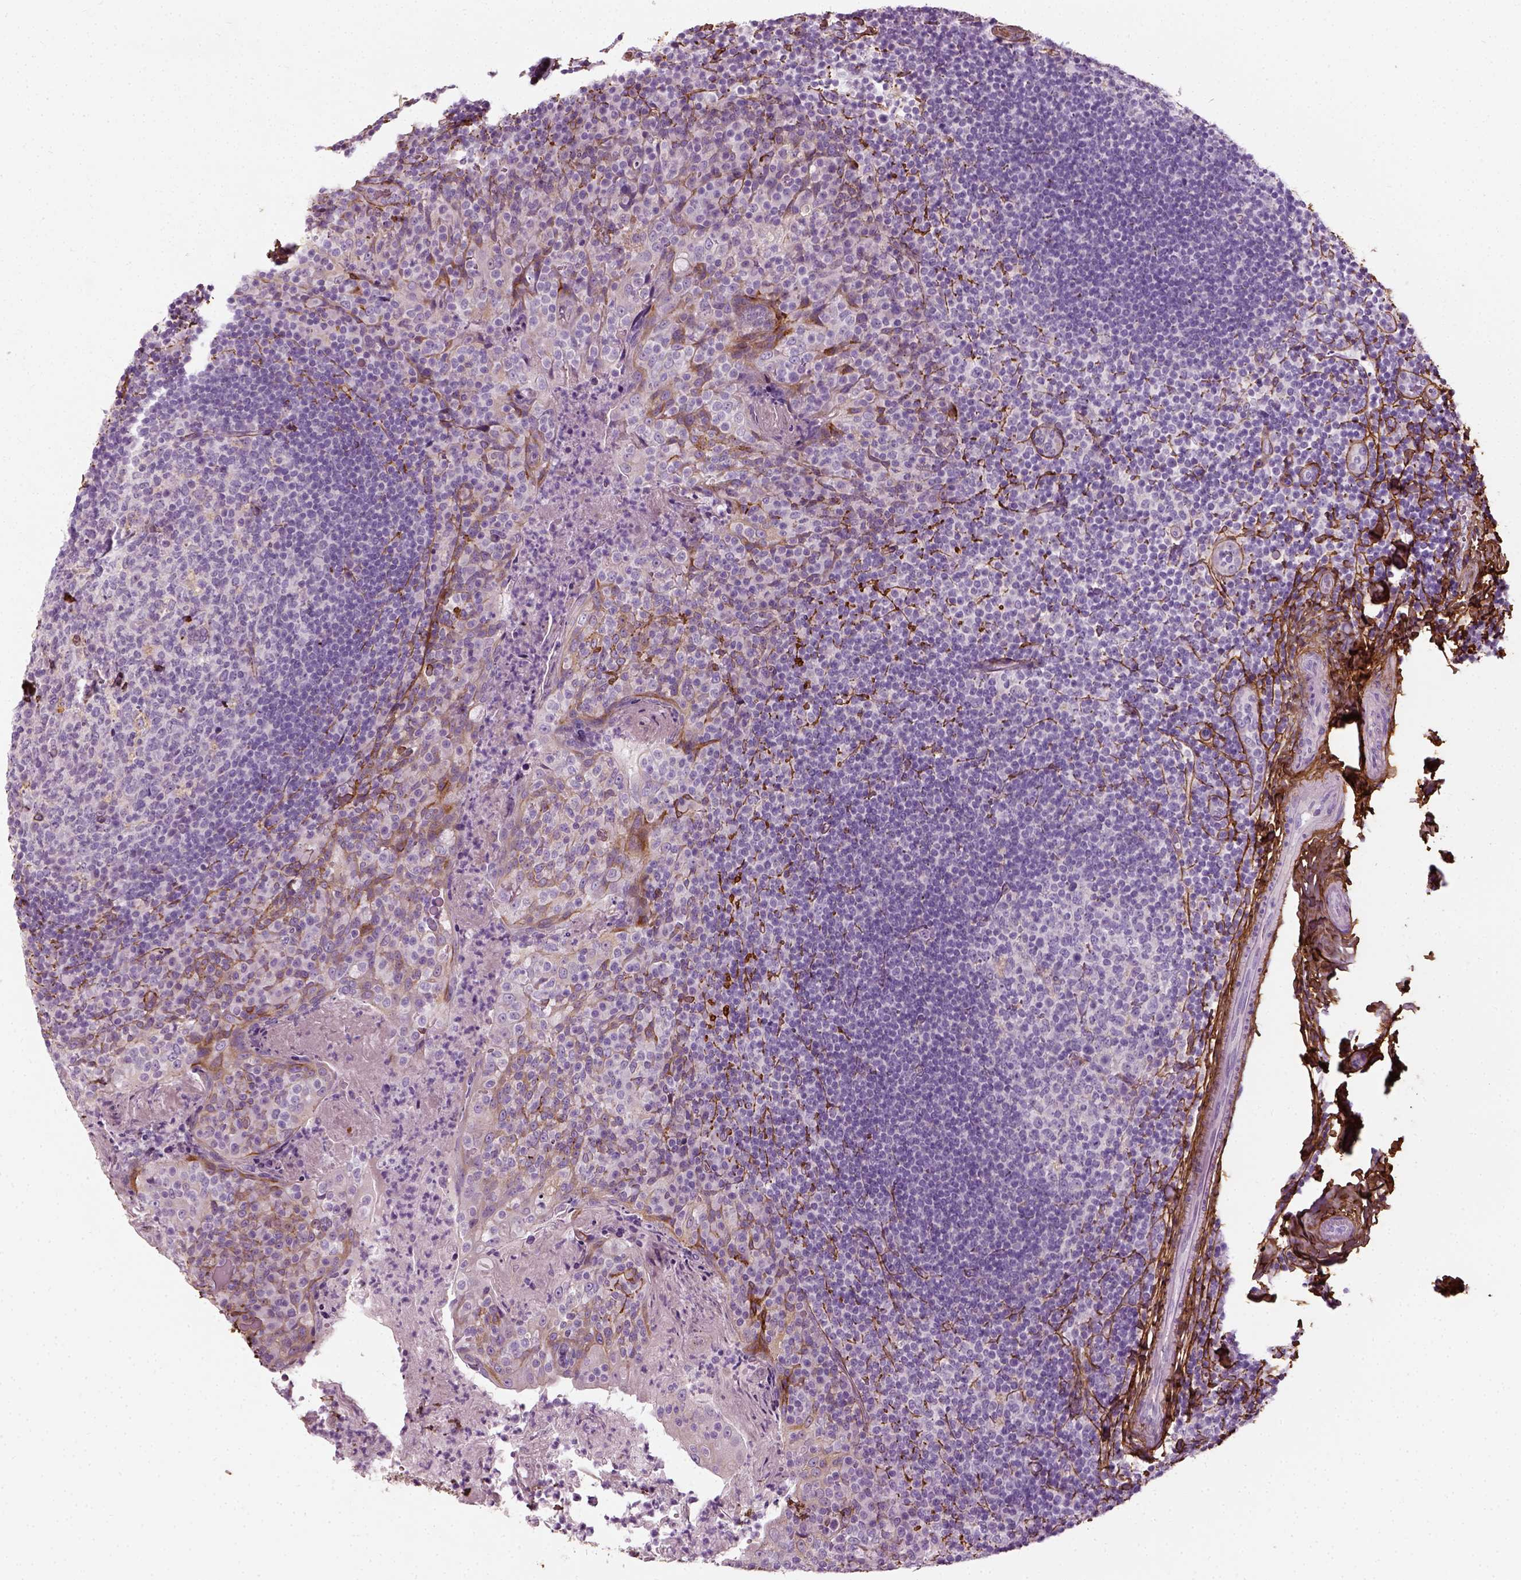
{"staining": {"intensity": "negative", "quantity": "none", "location": "none"}, "tissue": "tonsil", "cell_type": "Germinal center cells", "image_type": "normal", "snomed": [{"axis": "morphology", "description": "Normal tissue, NOS"}, {"axis": "topography", "description": "Tonsil"}], "caption": "Immunohistochemistry (IHC) micrograph of unremarkable tonsil: tonsil stained with DAB shows no significant protein expression in germinal center cells.", "gene": "COL6A2", "patient": {"sex": "female", "age": 10}}